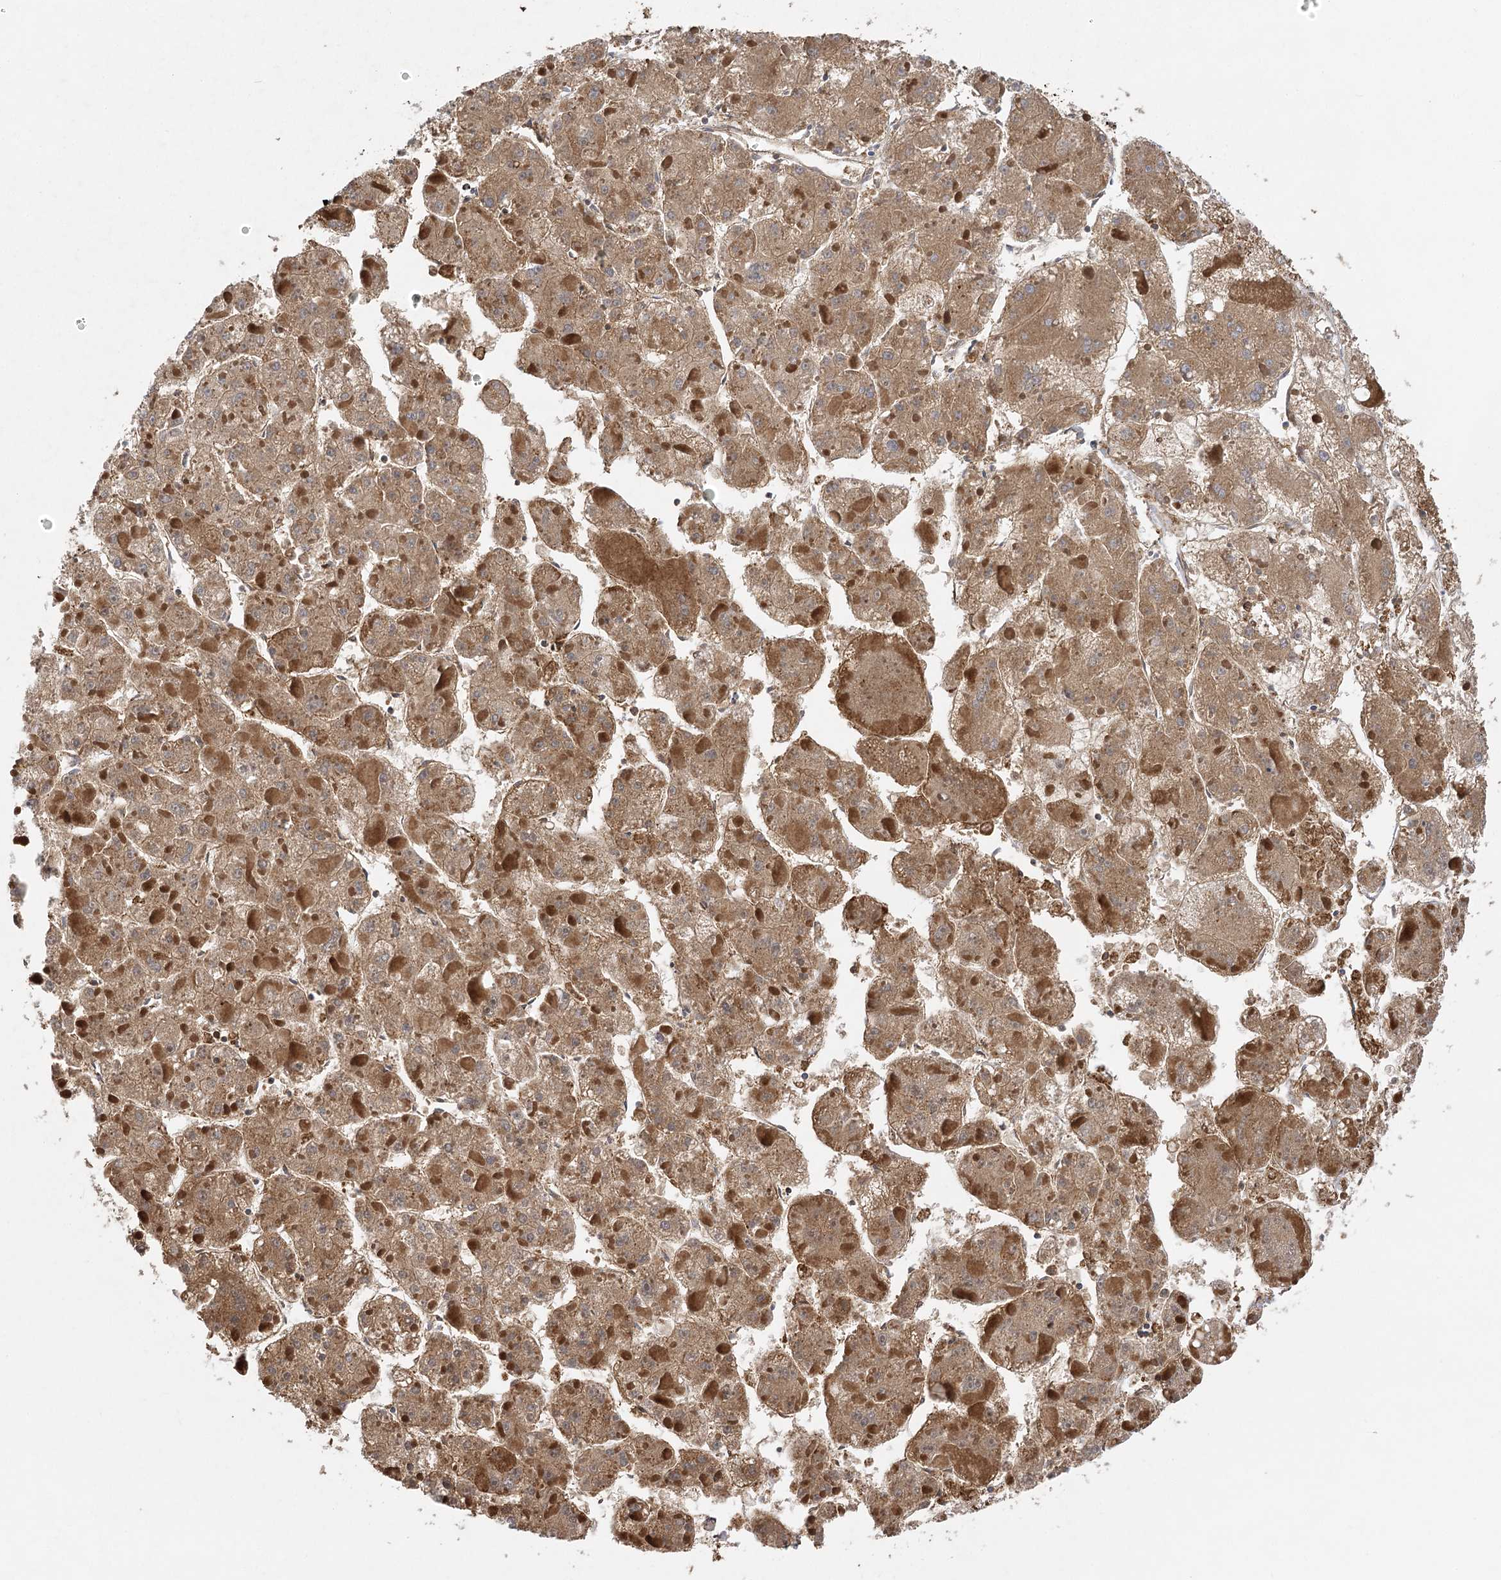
{"staining": {"intensity": "moderate", "quantity": ">75%", "location": "cytoplasmic/membranous"}, "tissue": "liver cancer", "cell_type": "Tumor cells", "image_type": "cancer", "snomed": [{"axis": "morphology", "description": "Carcinoma, Hepatocellular, NOS"}, {"axis": "topography", "description": "Liver"}], "caption": "About >75% of tumor cells in hepatocellular carcinoma (liver) display moderate cytoplasmic/membranous protein positivity as visualized by brown immunohistochemical staining.", "gene": "ACAP2", "patient": {"sex": "female", "age": 73}}